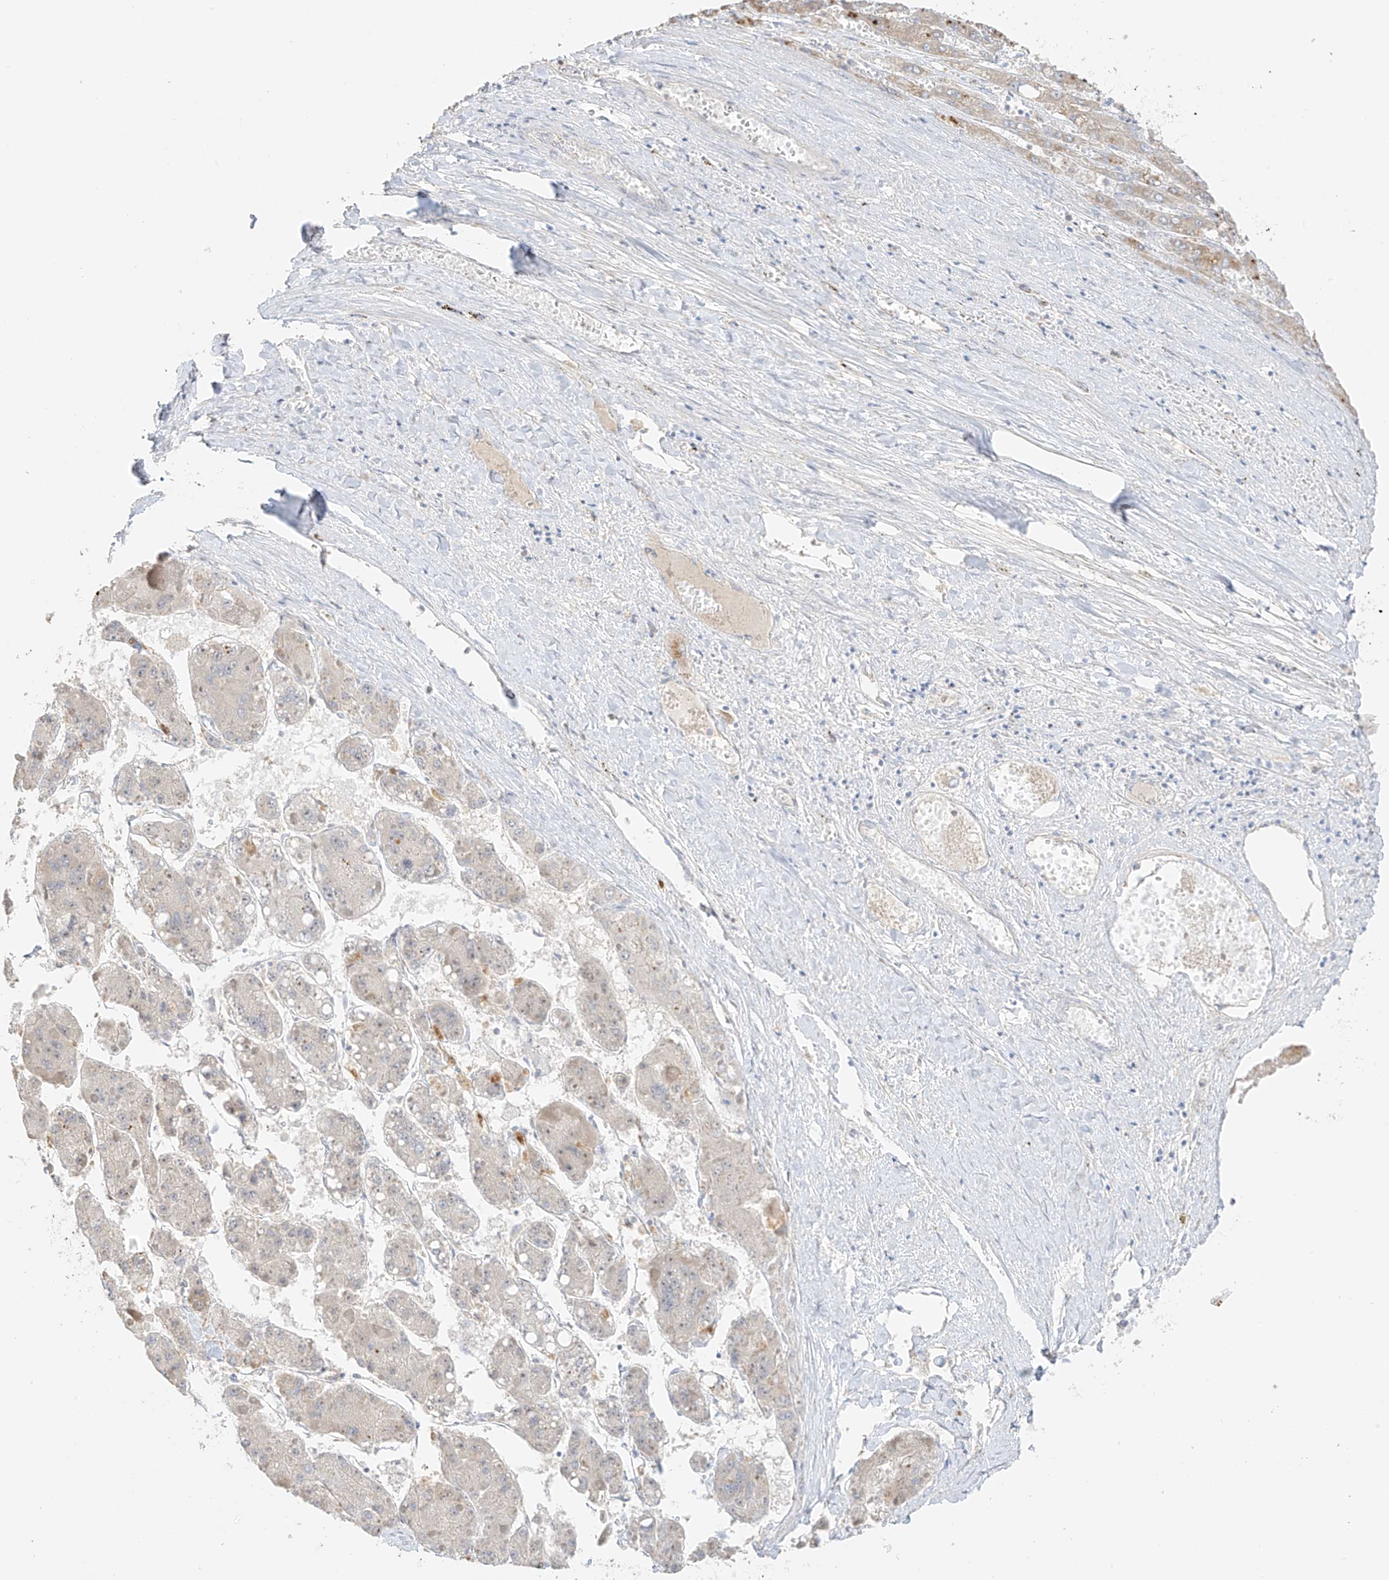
{"staining": {"intensity": "negative", "quantity": "none", "location": "none"}, "tissue": "liver cancer", "cell_type": "Tumor cells", "image_type": "cancer", "snomed": [{"axis": "morphology", "description": "Carcinoma, Hepatocellular, NOS"}, {"axis": "topography", "description": "Liver"}], "caption": "Immunohistochemistry of hepatocellular carcinoma (liver) demonstrates no positivity in tumor cells.", "gene": "ZBTB41", "patient": {"sex": "female", "age": 73}}